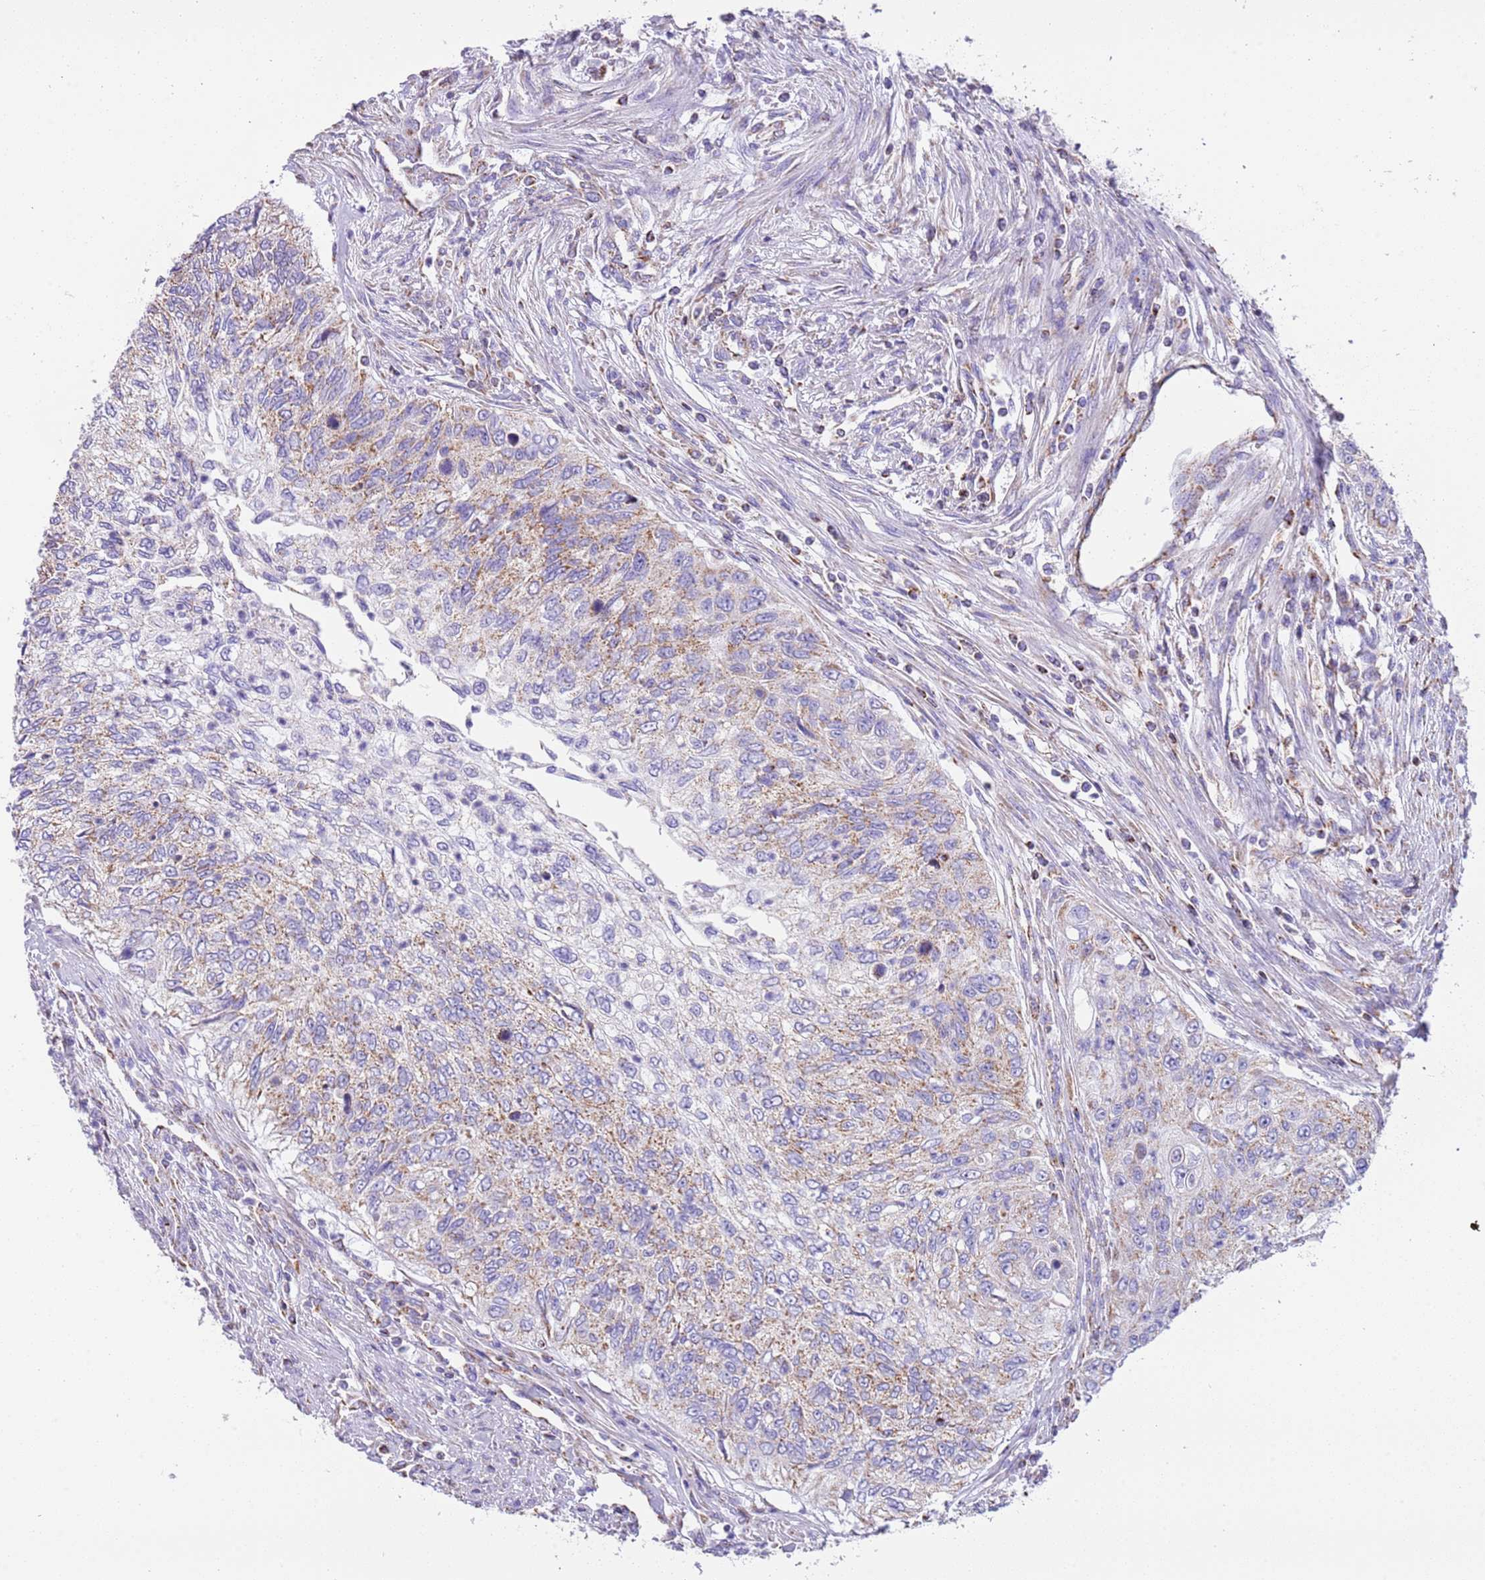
{"staining": {"intensity": "weak", "quantity": ">75%", "location": "cytoplasmic/membranous"}, "tissue": "urothelial cancer", "cell_type": "Tumor cells", "image_type": "cancer", "snomed": [{"axis": "morphology", "description": "Urothelial carcinoma, High grade"}, {"axis": "topography", "description": "Urinary bladder"}], "caption": "High-magnification brightfield microscopy of urothelial cancer stained with DAB (brown) and counterstained with hematoxylin (blue). tumor cells exhibit weak cytoplasmic/membranous positivity is present in approximately>75% of cells.", "gene": "SUCLG2", "patient": {"sex": "female", "age": 60}}